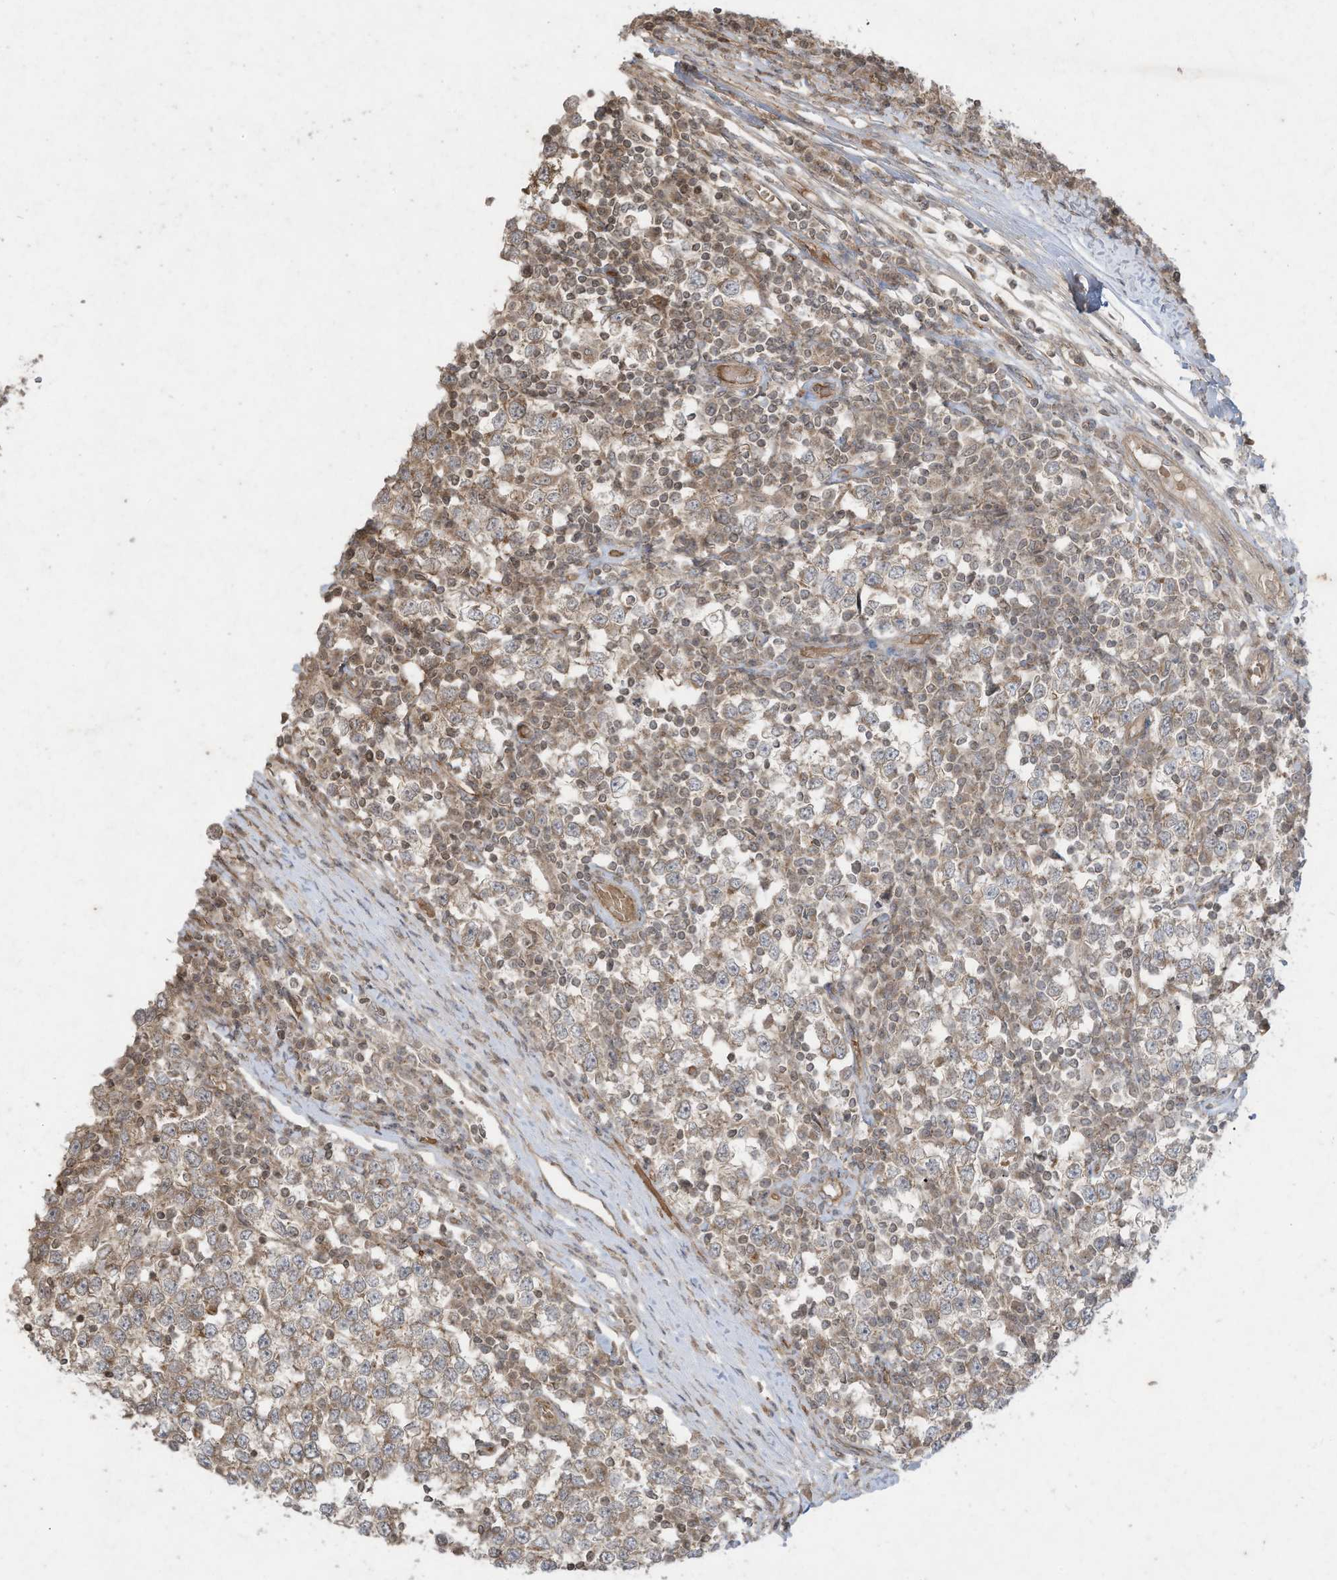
{"staining": {"intensity": "weak", "quantity": ">75%", "location": "cytoplasmic/membranous"}, "tissue": "testis cancer", "cell_type": "Tumor cells", "image_type": "cancer", "snomed": [{"axis": "morphology", "description": "Seminoma, NOS"}, {"axis": "topography", "description": "Testis"}], "caption": "Protein staining of testis seminoma tissue exhibits weak cytoplasmic/membranous staining in about >75% of tumor cells.", "gene": "MATN2", "patient": {"sex": "male", "age": 65}}